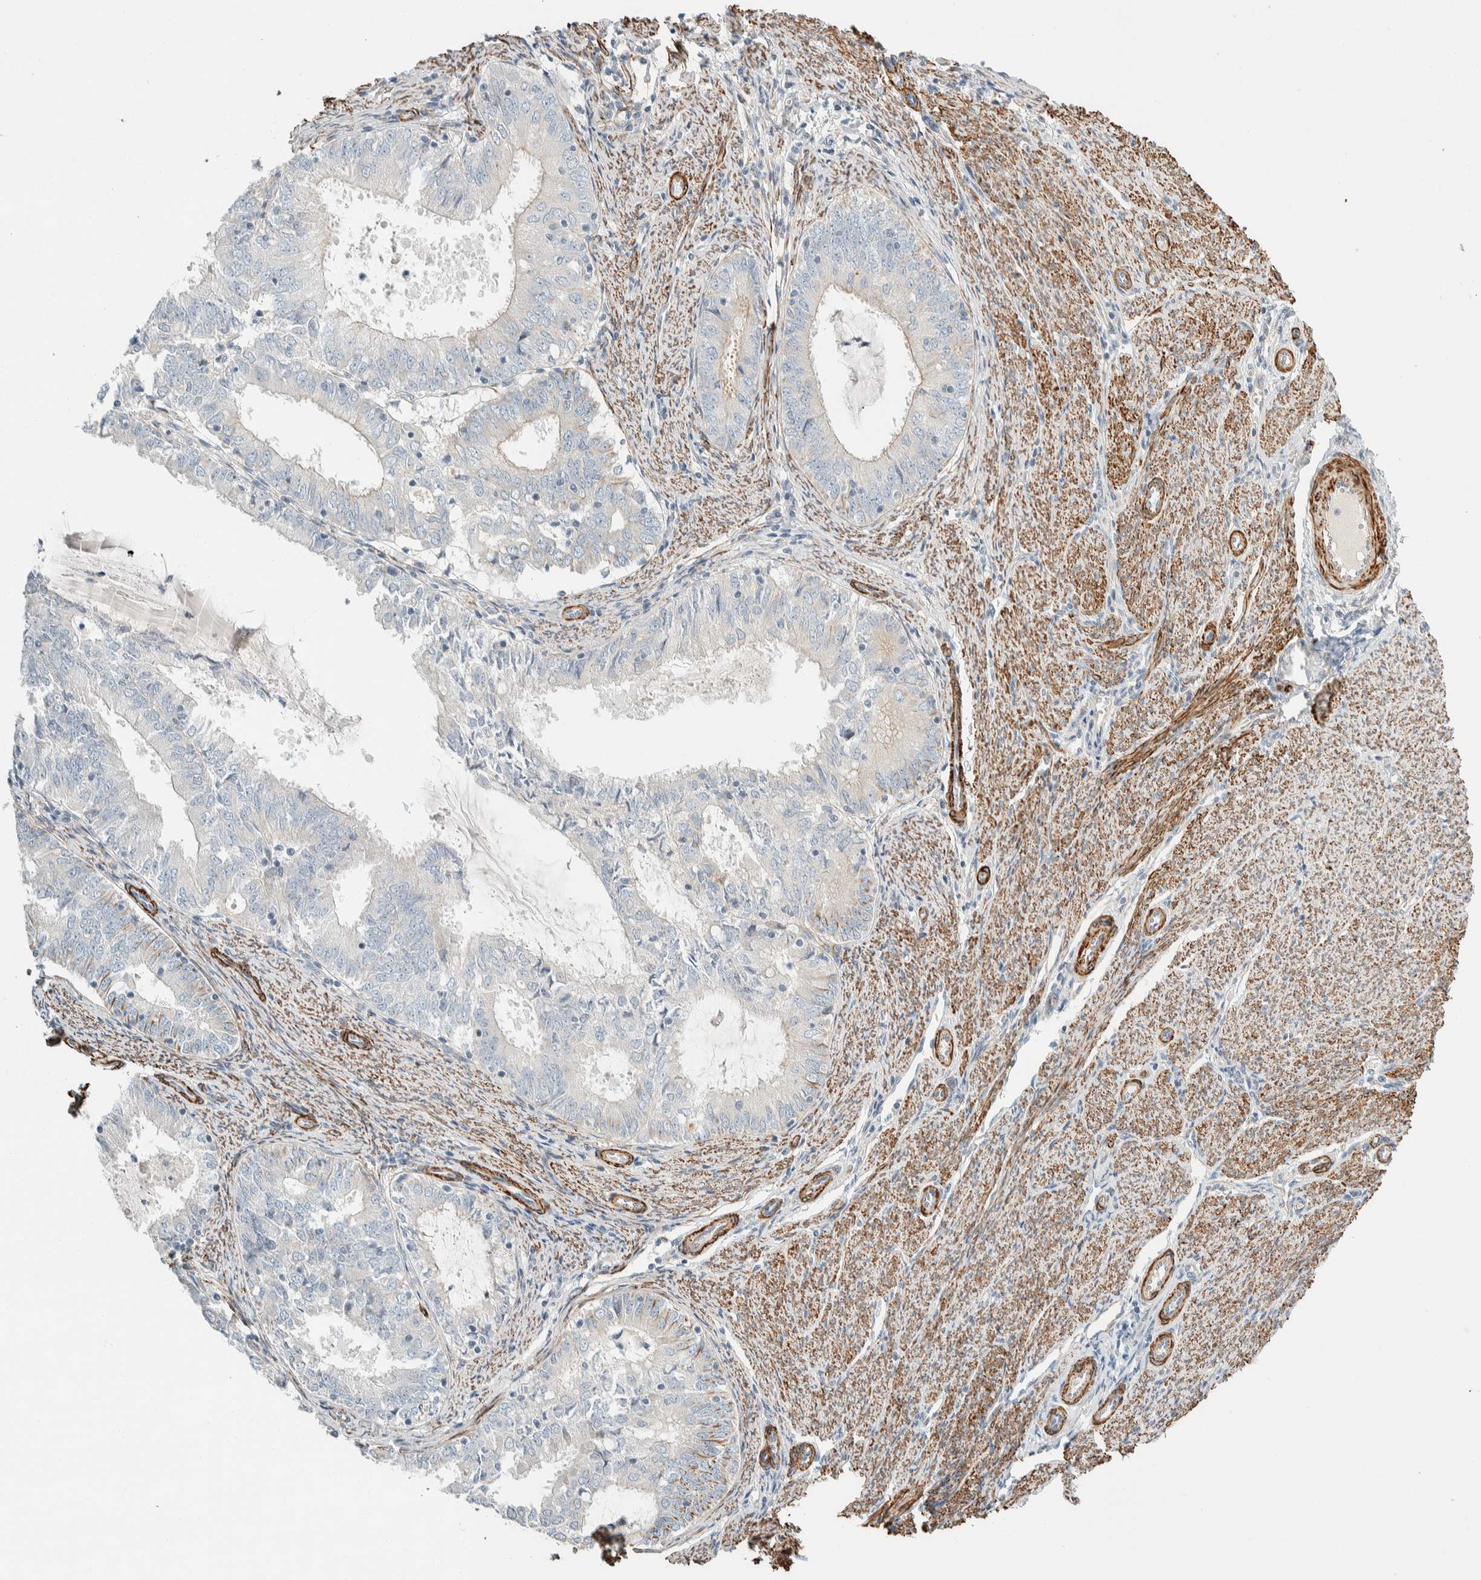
{"staining": {"intensity": "negative", "quantity": "none", "location": "none"}, "tissue": "endometrial cancer", "cell_type": "Tumor cells", "image_type": "cancer", "snomed": [{"axis": "morphology", "description": "Adenocarcinoma, NOS"}, {"axis": "topography", "description": "Endometrium"}], "caption": "Human adenocarcinoma (endometrial) stained for a protein using immunohistochemistry demonstrates no expression in tumor cells.", "gene": "CDR2", "patient": {"sex": "female", "age": 57}}